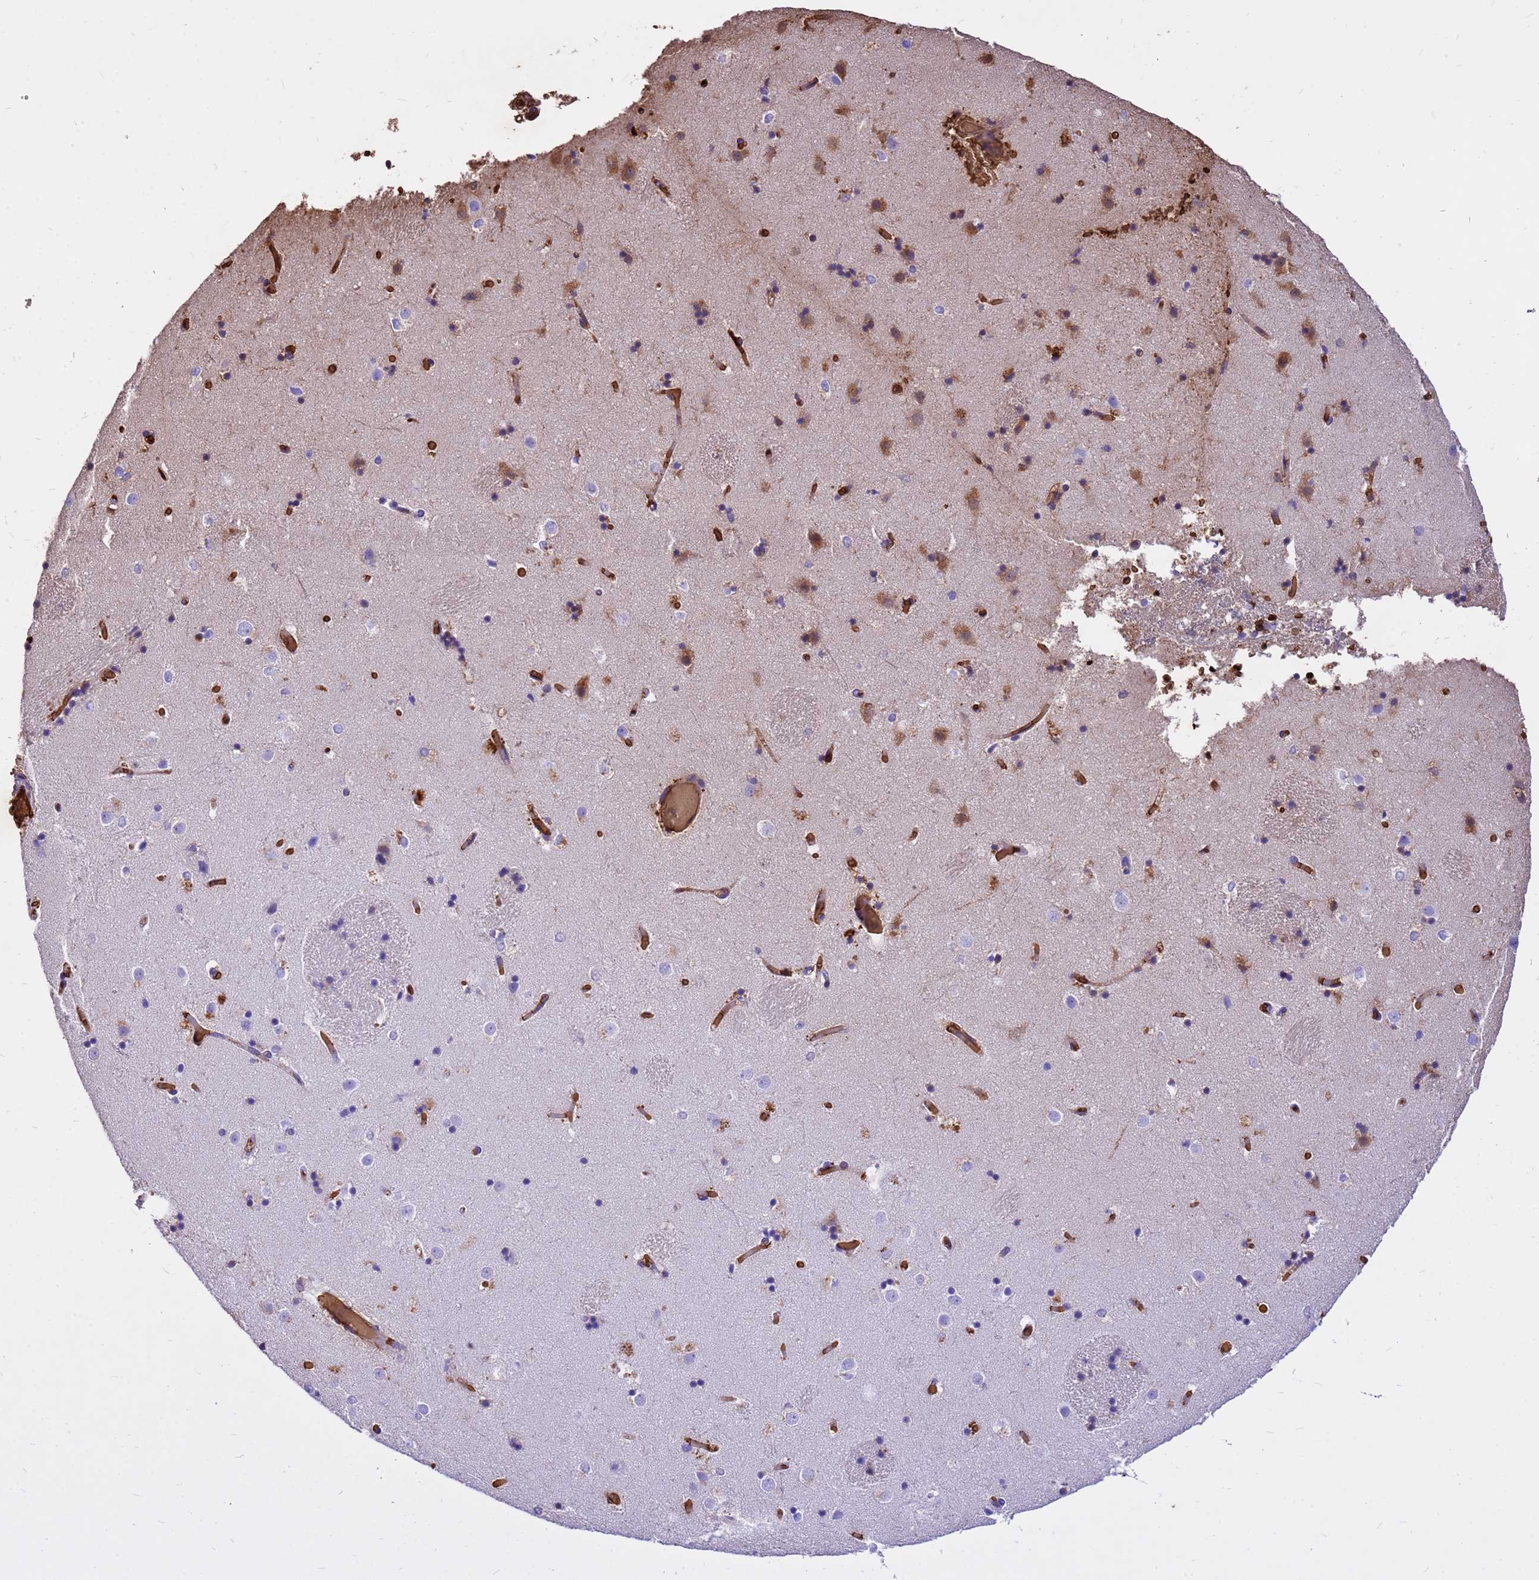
{"staining": {"intensity": "negative", "quantity": "none", "location": "none"}, "tissue": "caudate", "cell_type": "Glial cells", "image_type": "normal", "snomed": [{"axis": "morphology", "description": "Normal tissue, NOS"}, {"axis": "topography", "description": "Lateral ventricle wall"}], "caption": "Caudate stained for a protein using immunohistochemistry shows no expression glial cells.", "gene": "HBA1", "patient": {"sex": "female", "age": 52}}